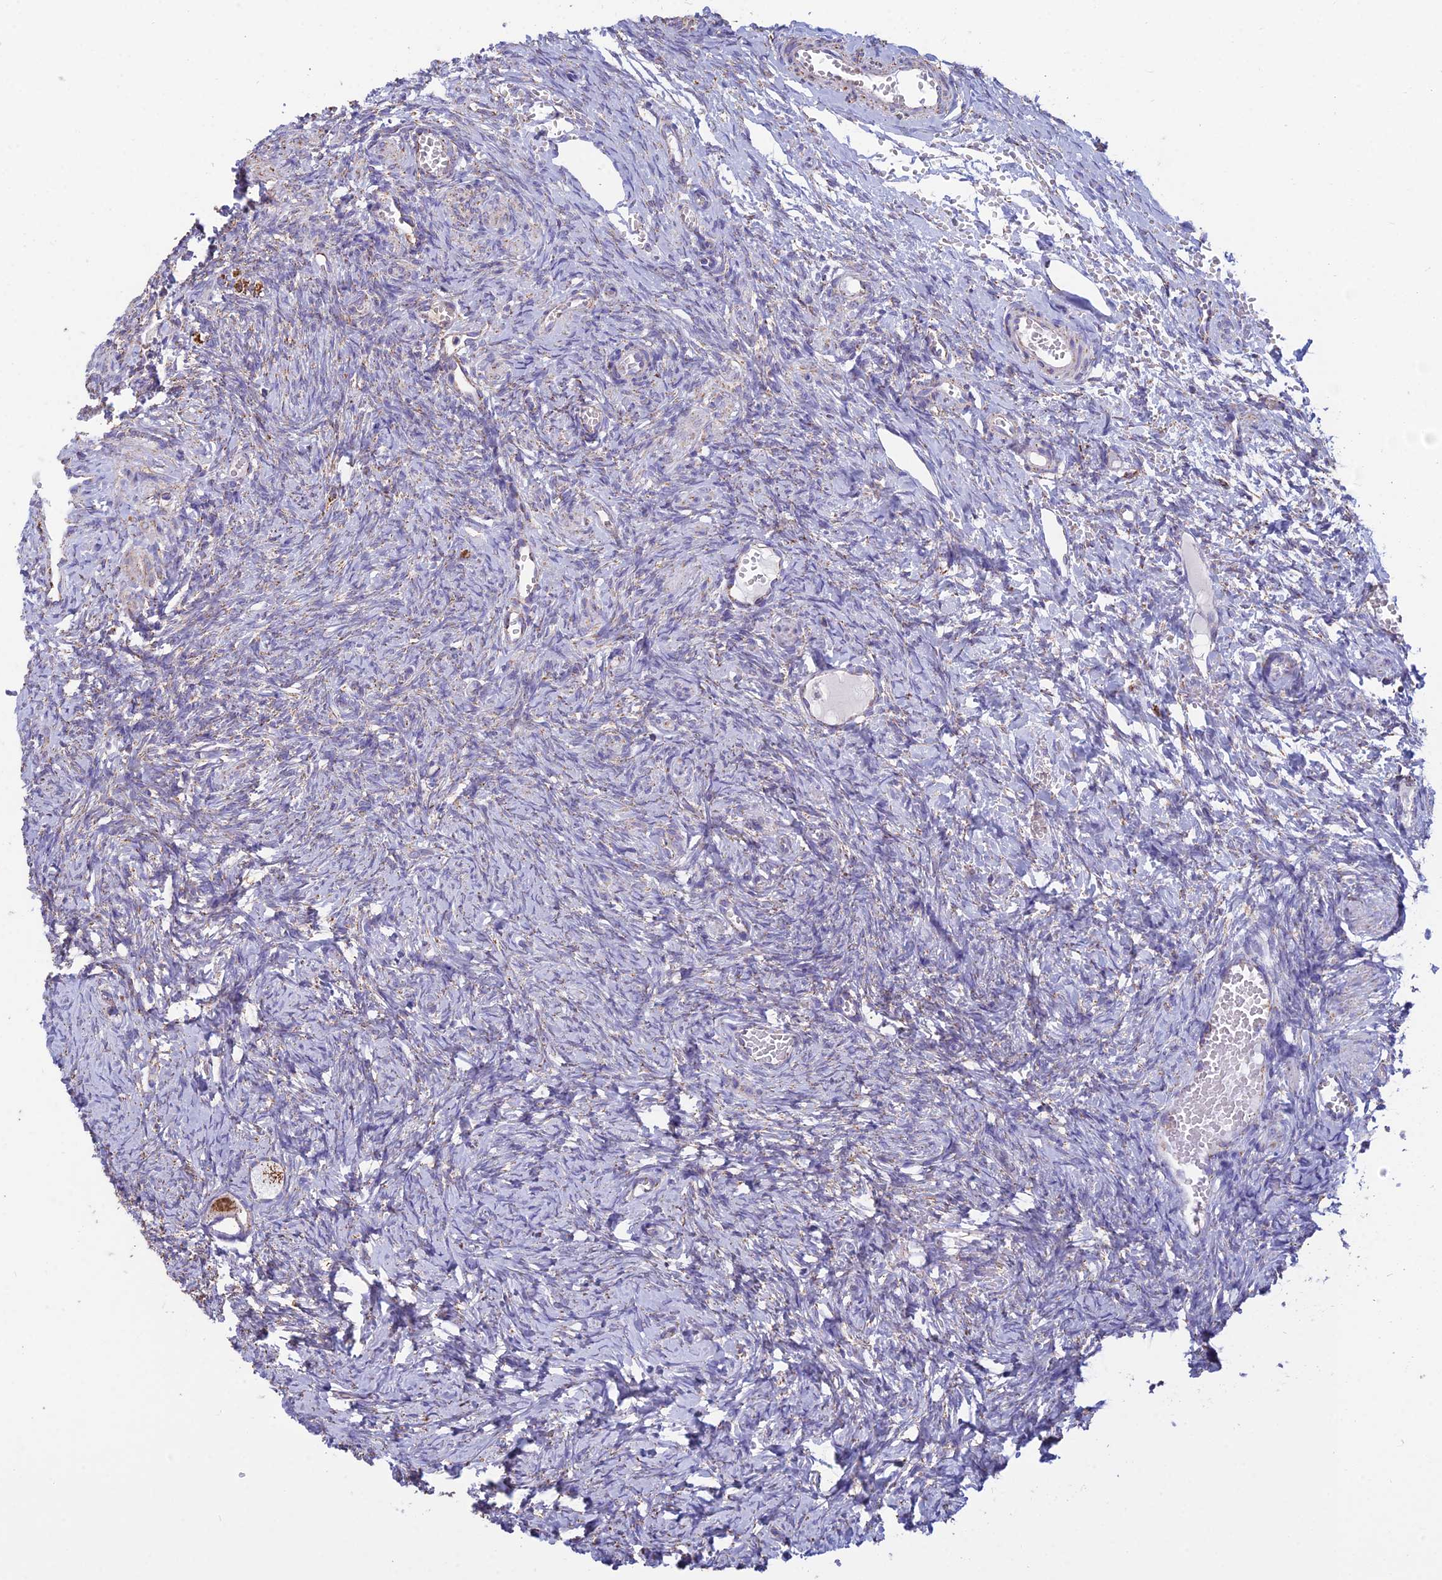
{"staining": {"intensity": "moderate", "quantity": ">75%", "location": "cytoplasmic/membranous"}, "tissue": "ovary", "cell_type": "Follicle cells", "image_type": "normal", "snomed": [{"axis": "morphology", "description": "Adenocarcinoma, NOS"}, {"axis": "topography", "description": "Endometrium"}], "caption": "A high-resolution micrograph shows immunohistochemistry staining of benign ovary, which demonstrates moderate cytoplasmic/membranous expression in approximately >75% of follicle cells.", "gene": "OR2W3", "patient": {"sex": "female", "age": 32}}